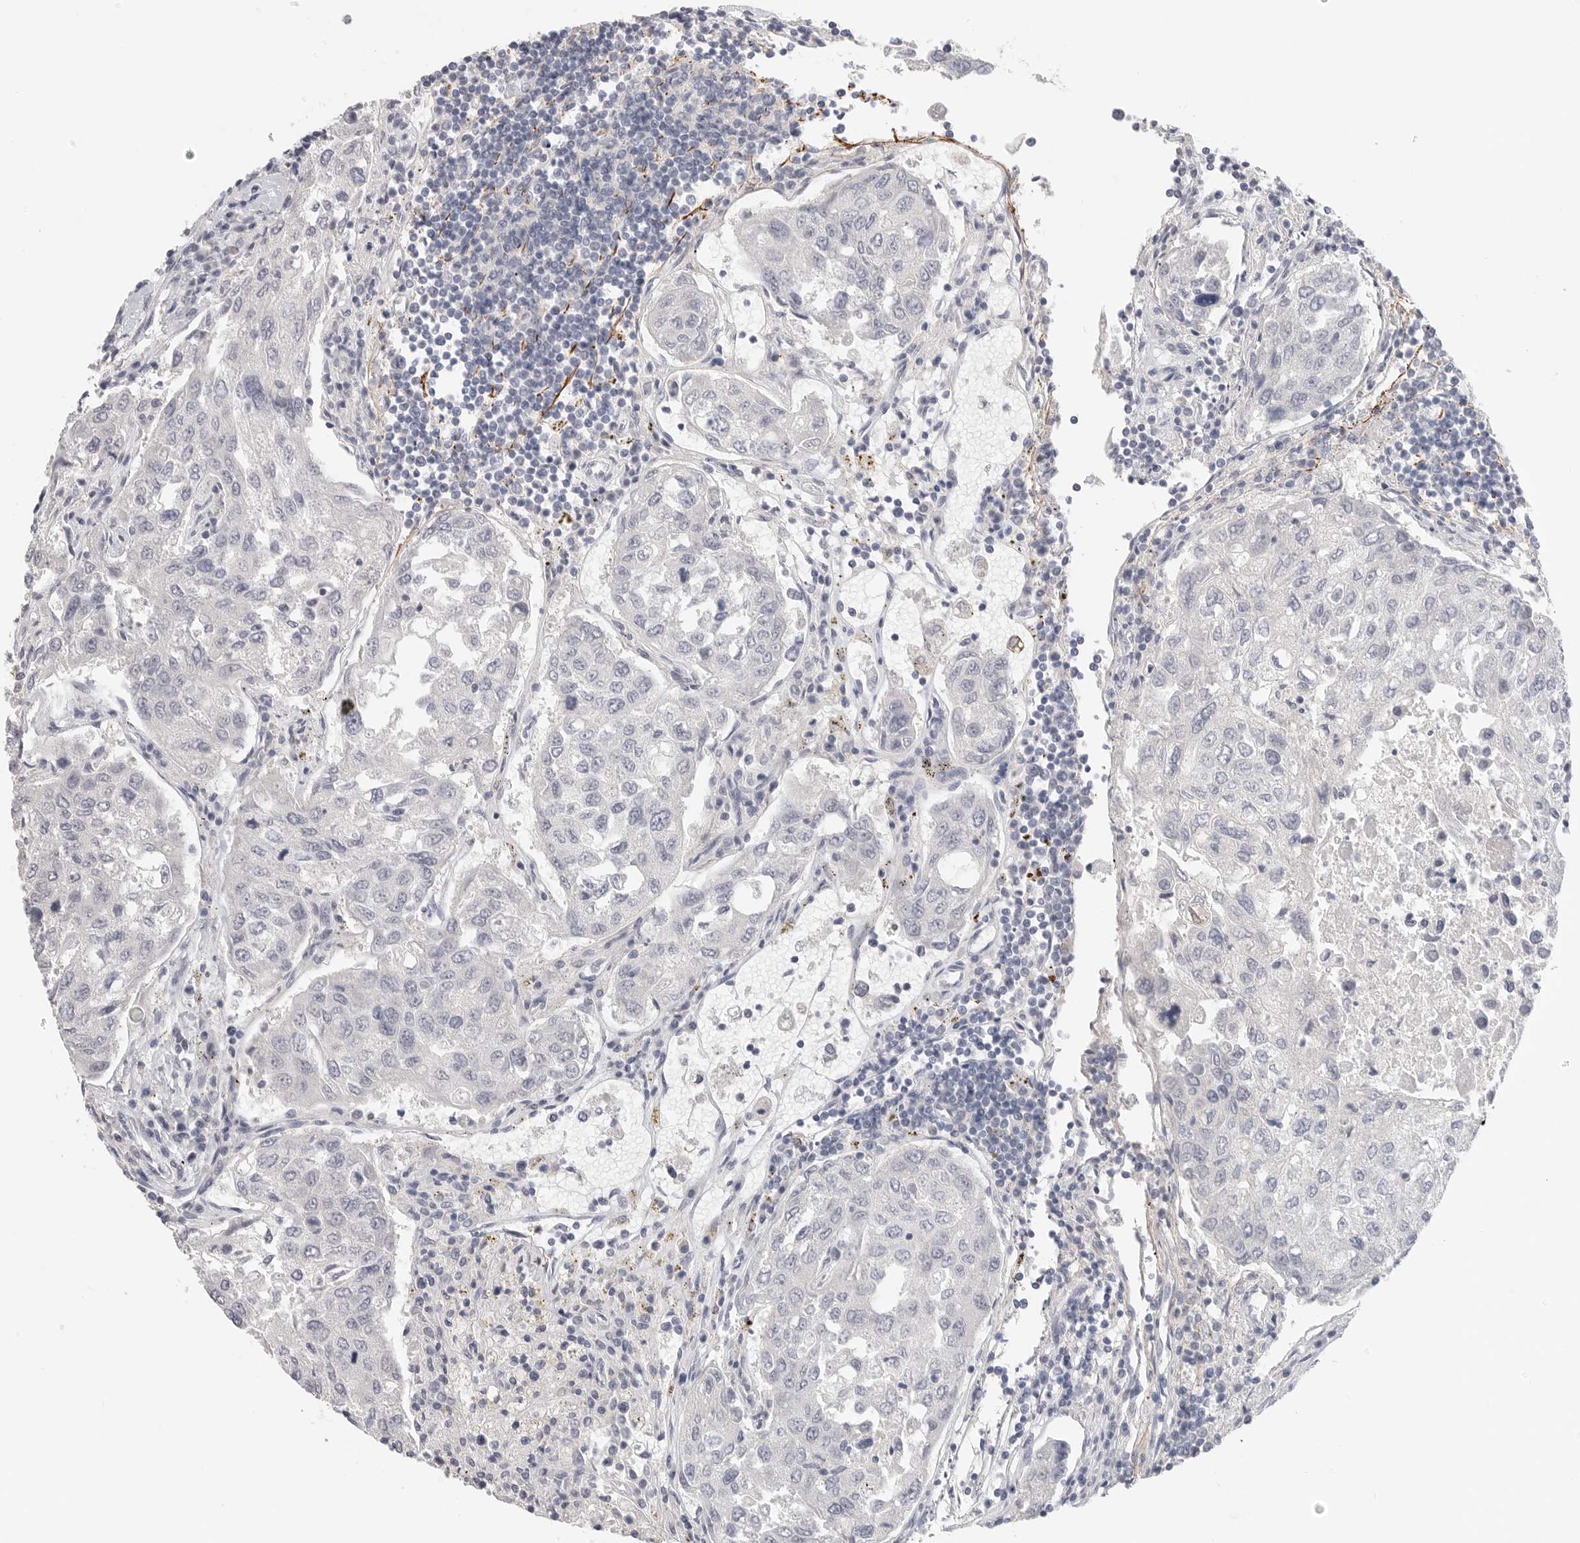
{"staining": {"intensity": "negative", "quantity": "none", "location": "none"}, "tissue": "urothelial cancer", "cell_type": "Tumor cells", "image_type": "cancer", "snomed": [{"axis": "morphology", "description": "Urothelial carcinoma, High grade"}, {"axis": "topography", "description": "Lymph node"}, {"axis": "topography", "description": "Urinary bladder"}], "caption": "An immunohistochemistry (IHC) histopathology image of urothelial carcinoma (high-grade) is shown. There is no staining in tumor cells of urothelial carcinoma (high-grade).", "gene": "FBN2", "patient": {"sex": "male", "age": 51}}